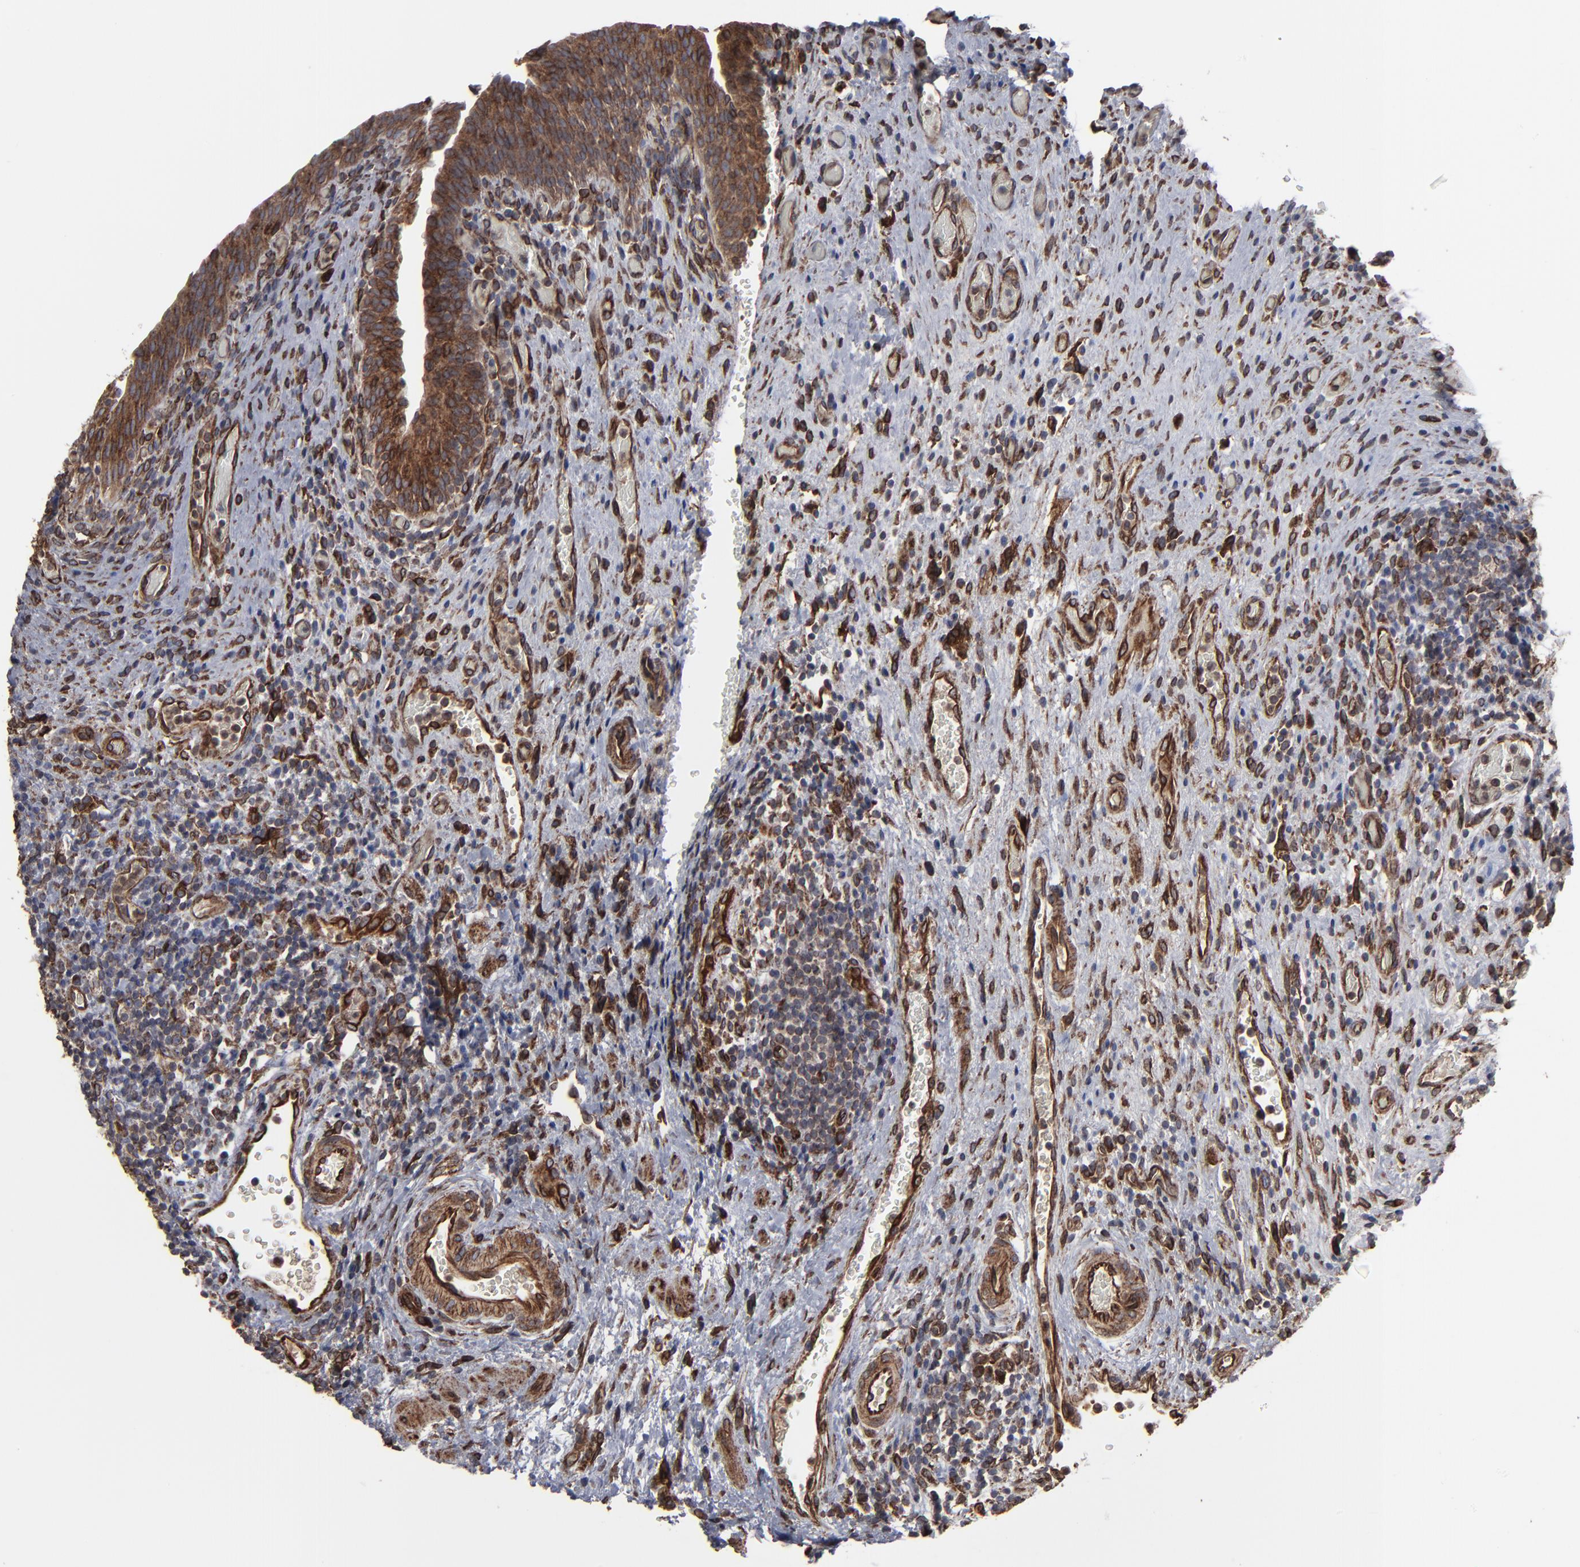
{"staining": {"intensity": "moderate", "quantity": ">75%", "location": "cytoplasmic/membranous"}, "tissue": "urinary bladder", "cell_type": "Urothelial cells", "image_type": "normal", "snomed": [{"axis": "morphology", "description": "Normal tissue, NOS"}, {"axis": "morphology", "description": "Urothelial carcinoma, High grade"}, {"axis": "topography", "description": "Urinary bladder"}], "caption": "Protein expression analysis of normal urinary bladder displays moderate cytoplasmic/membranous positivity in approximately >75% of urothelial cells. The staining was performed using DAB, with brown indicating positive protein expression. Nuclei are stained blue with hematoxylin.", "gene": "CNIH1", "patient": {"sex": "male", "age": 51}}